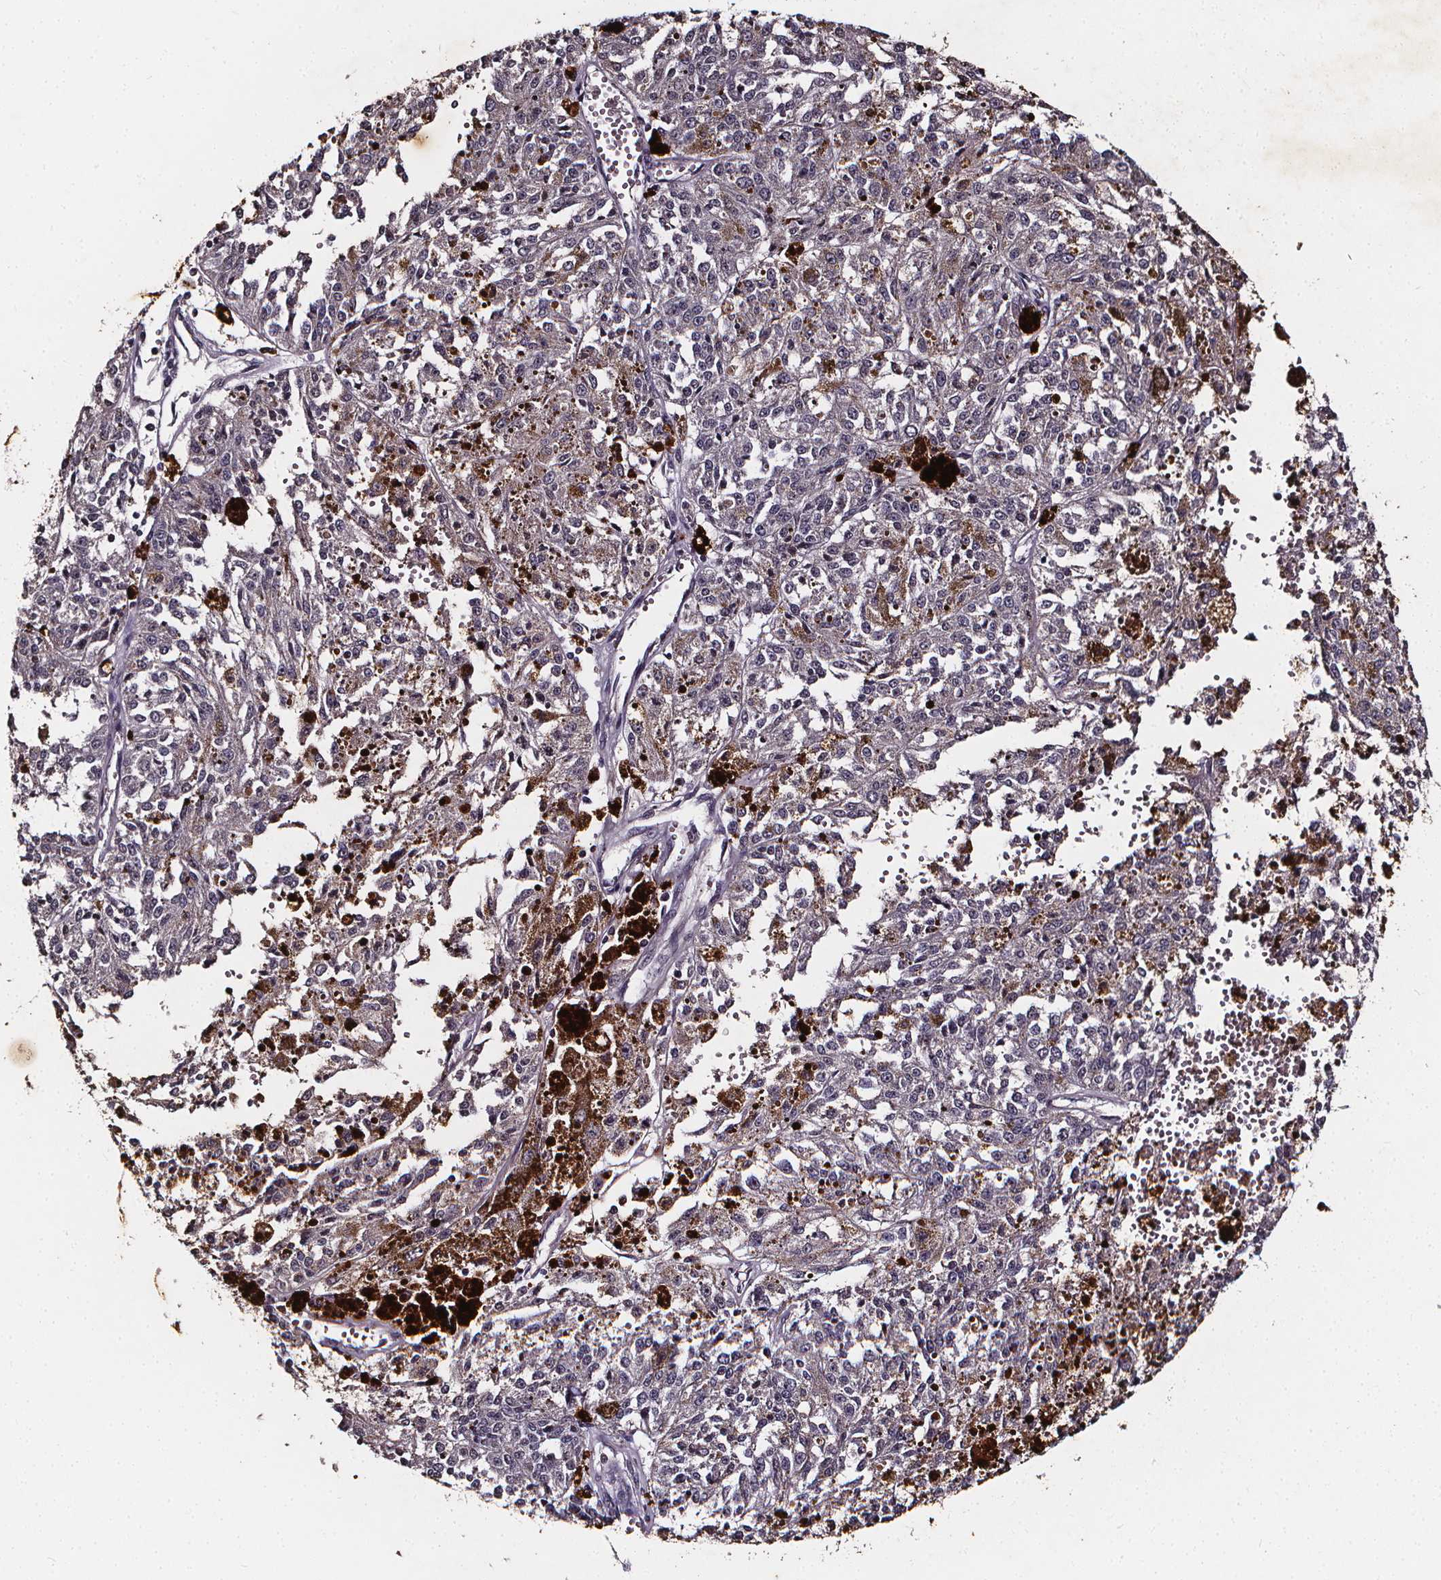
{"staining": {"intensity": "negative", "quantity": "none", "location": "none"}, "tissue": "melanoma", "cell_type": "Tumor cells", "image_type": "cancer", "snomed": [{"axis": "morphology", "description": "Malignant melanoma, Metastatic site"}, {"axis": "topography", "description": "Lymph node"}], "caption": "High power microscopy histopathology image of an immunohistochemistry histopathology image of melanoma, revealing no significant expression in tumor cells.", "gene": "SPAG8", "patient": {"sex": "female", "age": 64}}